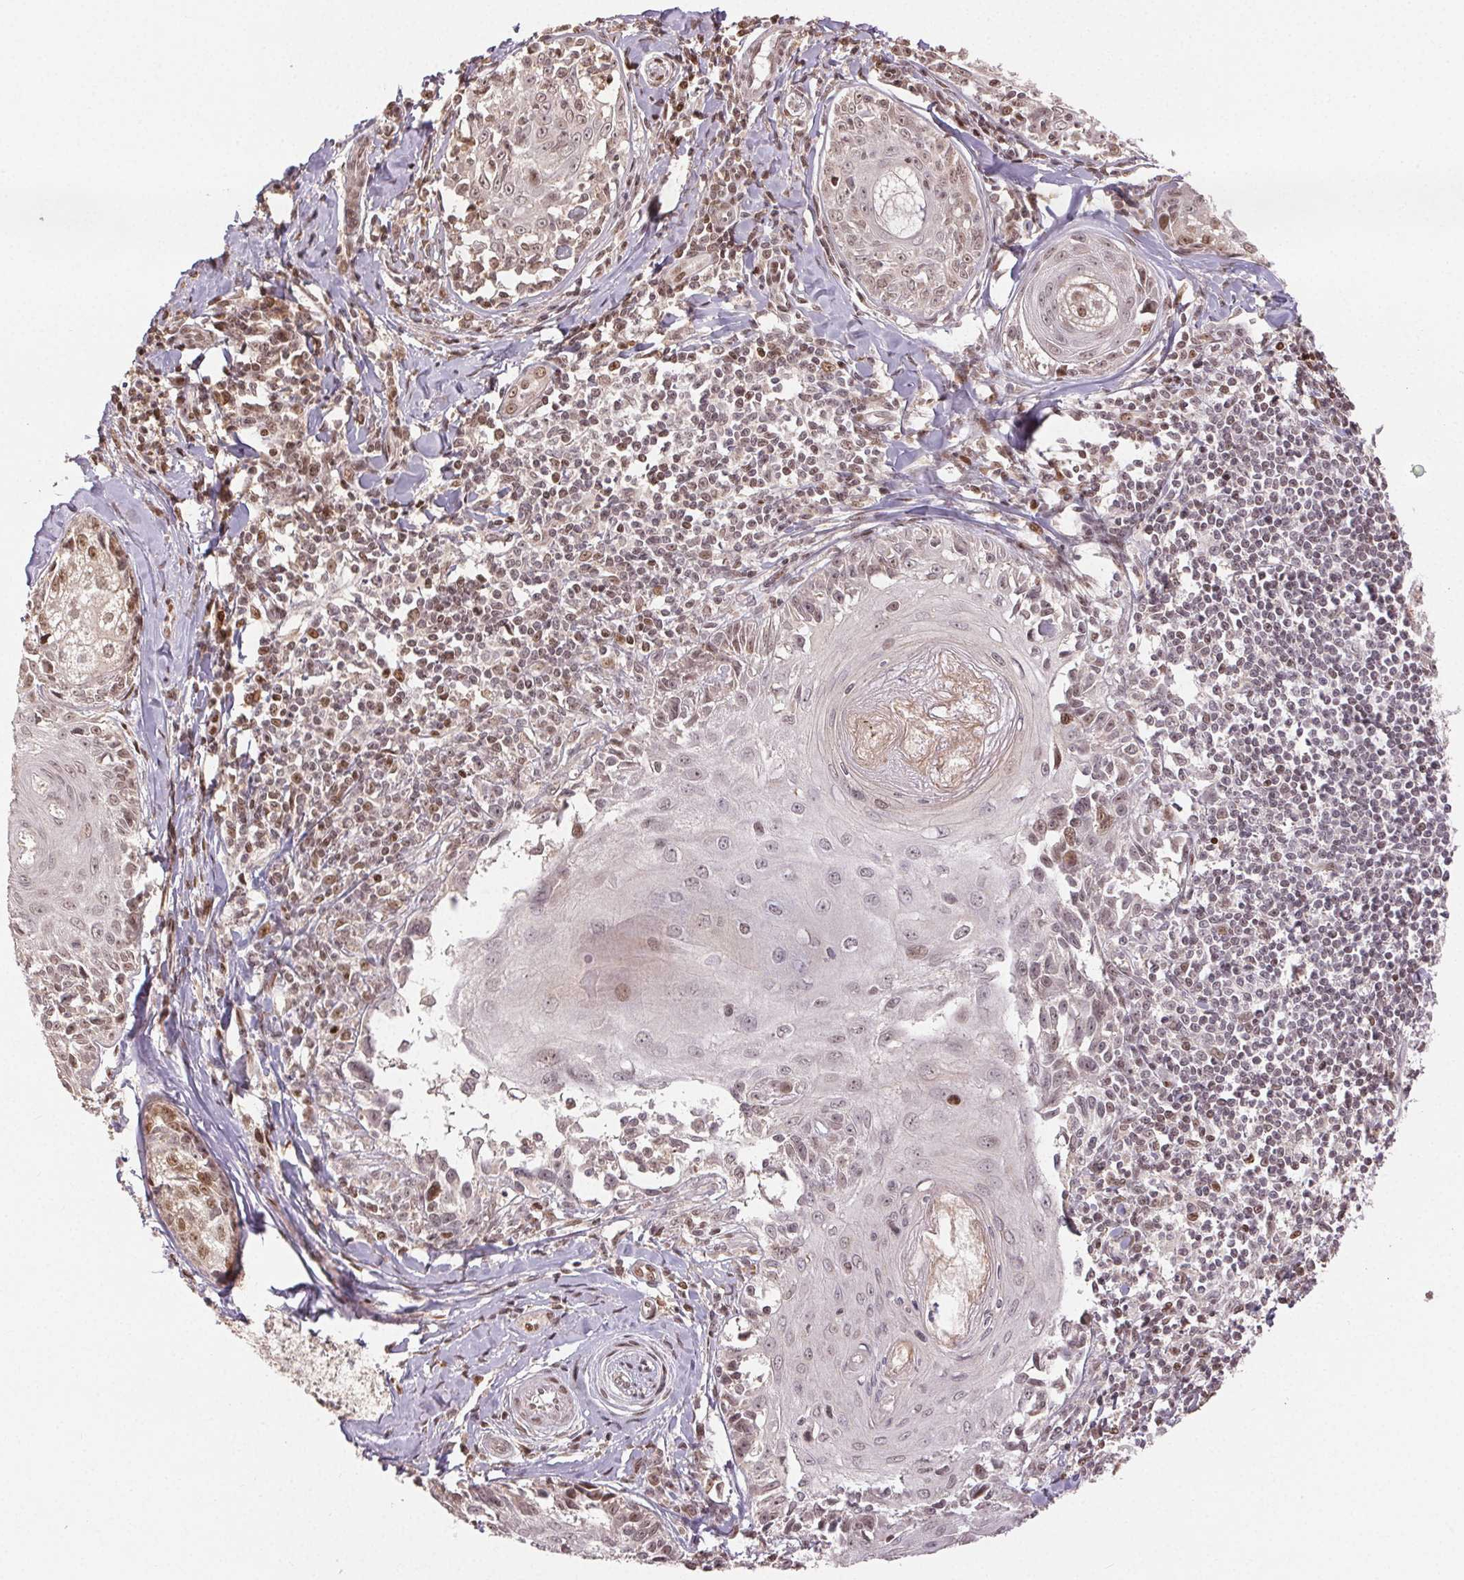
{"staining": {"intensity": "weak", "quantity": "25%-75%", "location": "nuclear"}, "tissue": "melanoma", "cell_type": "Tumor cells", "image_type": "cancer", "snomed": [{"axis": "morphology", "description": "Malignant melanoma, NOS"}, {"axis": "topography", "description": "Skin"}], "caption": "A histopathology image showing weak nuclear positivity in about 25%-75% of tumor cells in melanoma, as visualized by brown immunohistochemical staining.", "gene": "MAPKAPK2", "patient": {"sex": "female", "age": 86}}